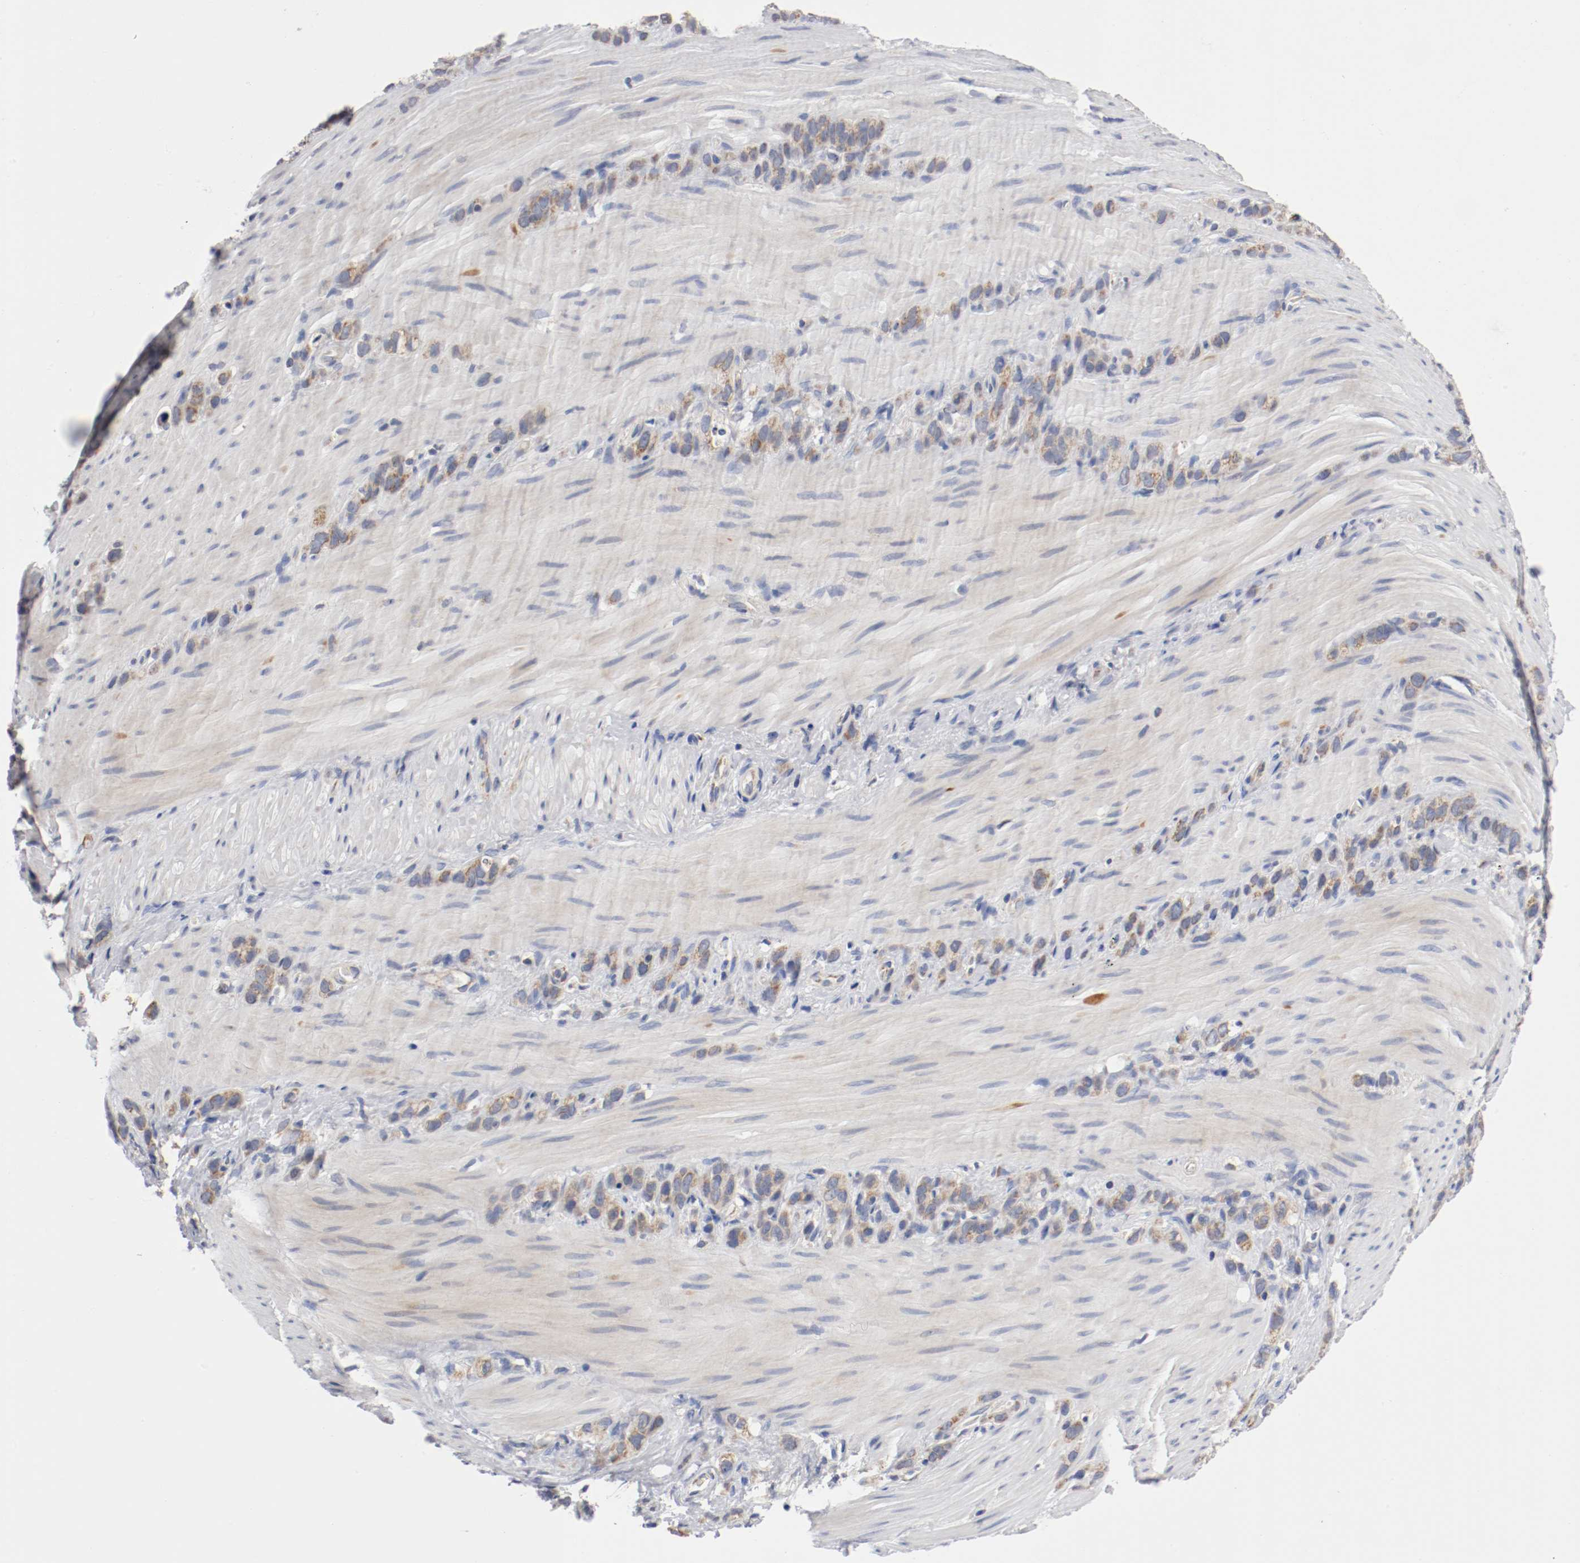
{"staining": {"intensity": "weak", "quantity": "25%-75%", "location": "cytoplasmic/membranous"}, "tissue": "stomach cancer", "cell_type": "Tumor cells", "image_type": "cancer", "snomed": [{"axis": "morphology", "description": "Normal tissue, NOS"}, {"axis": "morphology", "description": "Adenocarcinoma, NOS"}, {"axis": "morphology", "description": "Adenocarcinoma, High grade"}, {"axis": "topography", "description": "Stomach, upper"}, {"axis": "topography", "description": "Stomach"}], "caption": "This is a micrograph of IHC staining of stomach high-grade adenocarcinoma, which shows weak staining in the cytoplasmic/membranous of tumor cells.", "gene": "PCSK6", "patient": {"sex": "female", "age": 65}}